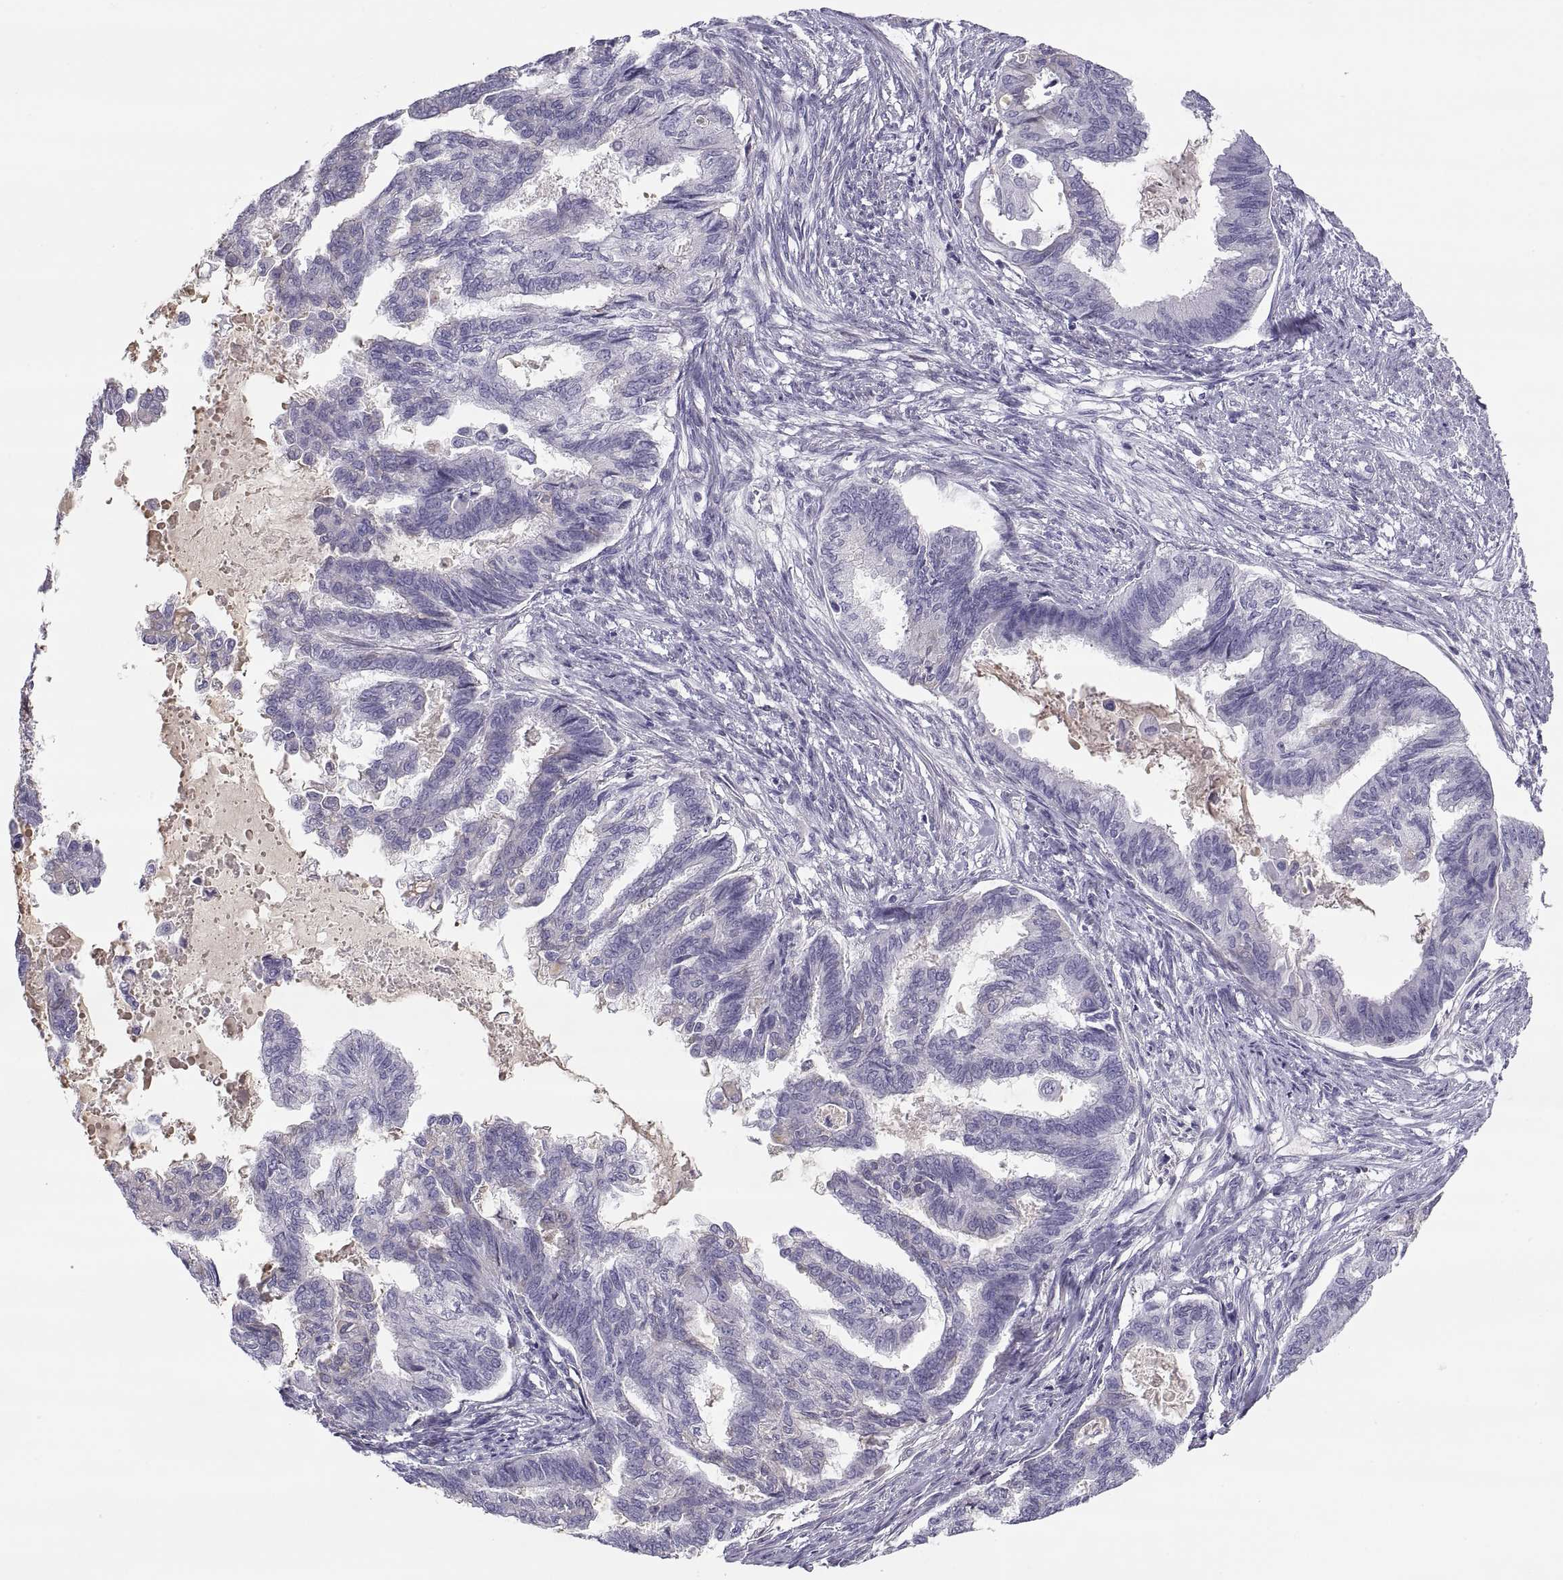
{"staining": {"intensity": "weak", "quantity": "<25%", "location": "cytoplasmic/membranous"}, "tissue": "endometrial cancer", "cell_type": "Tumor cells", "image_type": "cancer", "snomed": [{"axis": "morphology", "description": "Adenocarcinoma, NOS"}, {"axis": "topography", "description": "Endometrium"}], "caption": "An image of adenocarcinoma (endometrial) stained for a protein demonstrates no brown staining in tumor cells.", "gene": "MAGEB2", "patient": {"sex": "female", "age": 86}}